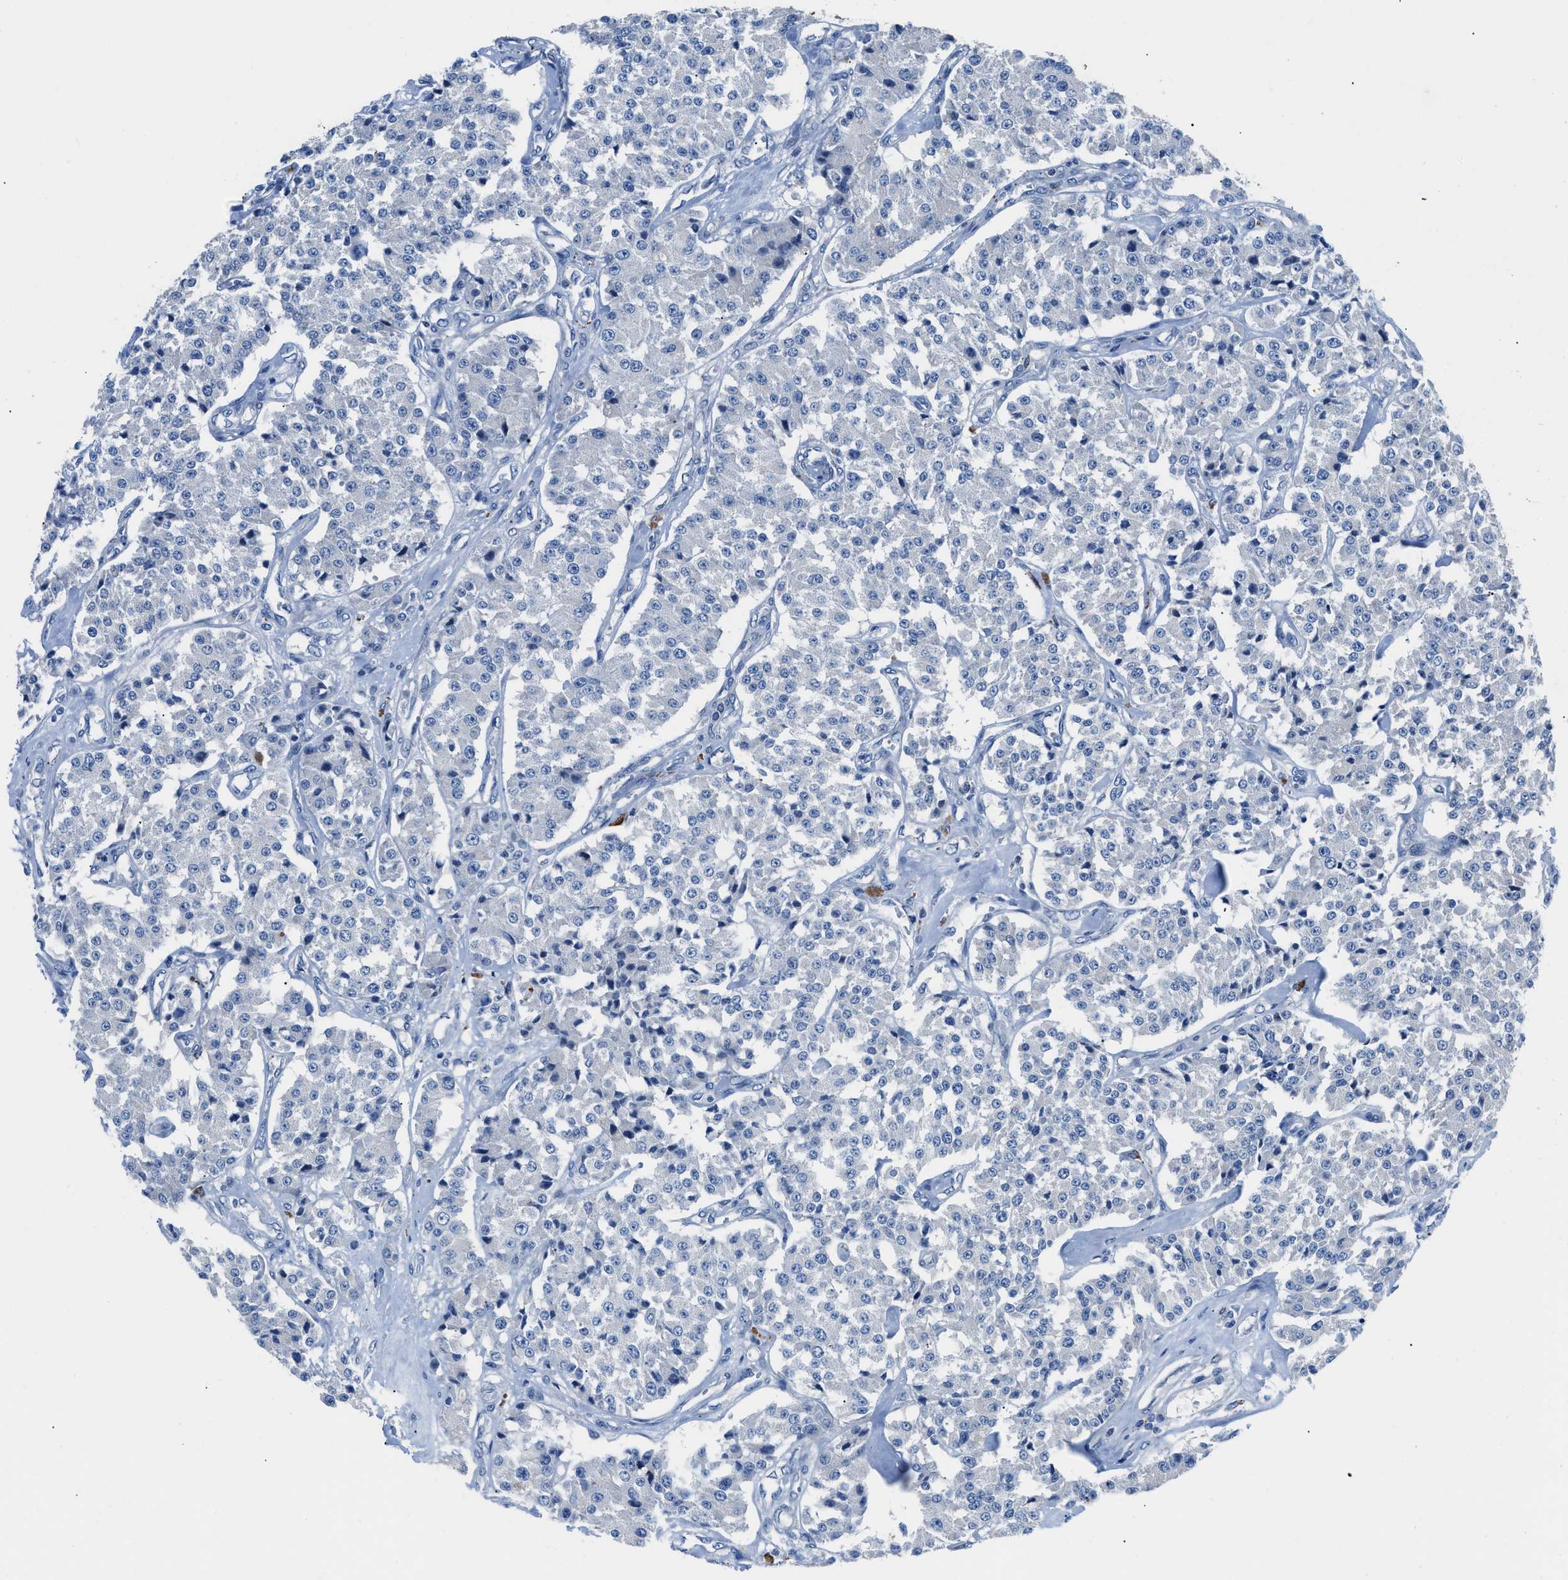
{"staining": {"intensity": "negative", "quantity": "none", "location": "none"}, "tissue": "carcinoid", "cell_type": "Tumor cells", "image_type": "cancer", "snomed": [{"axis": "morphology", "description": "Carcinoid, malignant, NOS"}, {"axis": "topography", "description": "Pancreas"}], "caption": "Human carcinoid stained for a protein using immunohistochemistry displays no positivity in tumor cells.", "gene": "UAP1", "patient": {"sex": "male", "age": 41}}